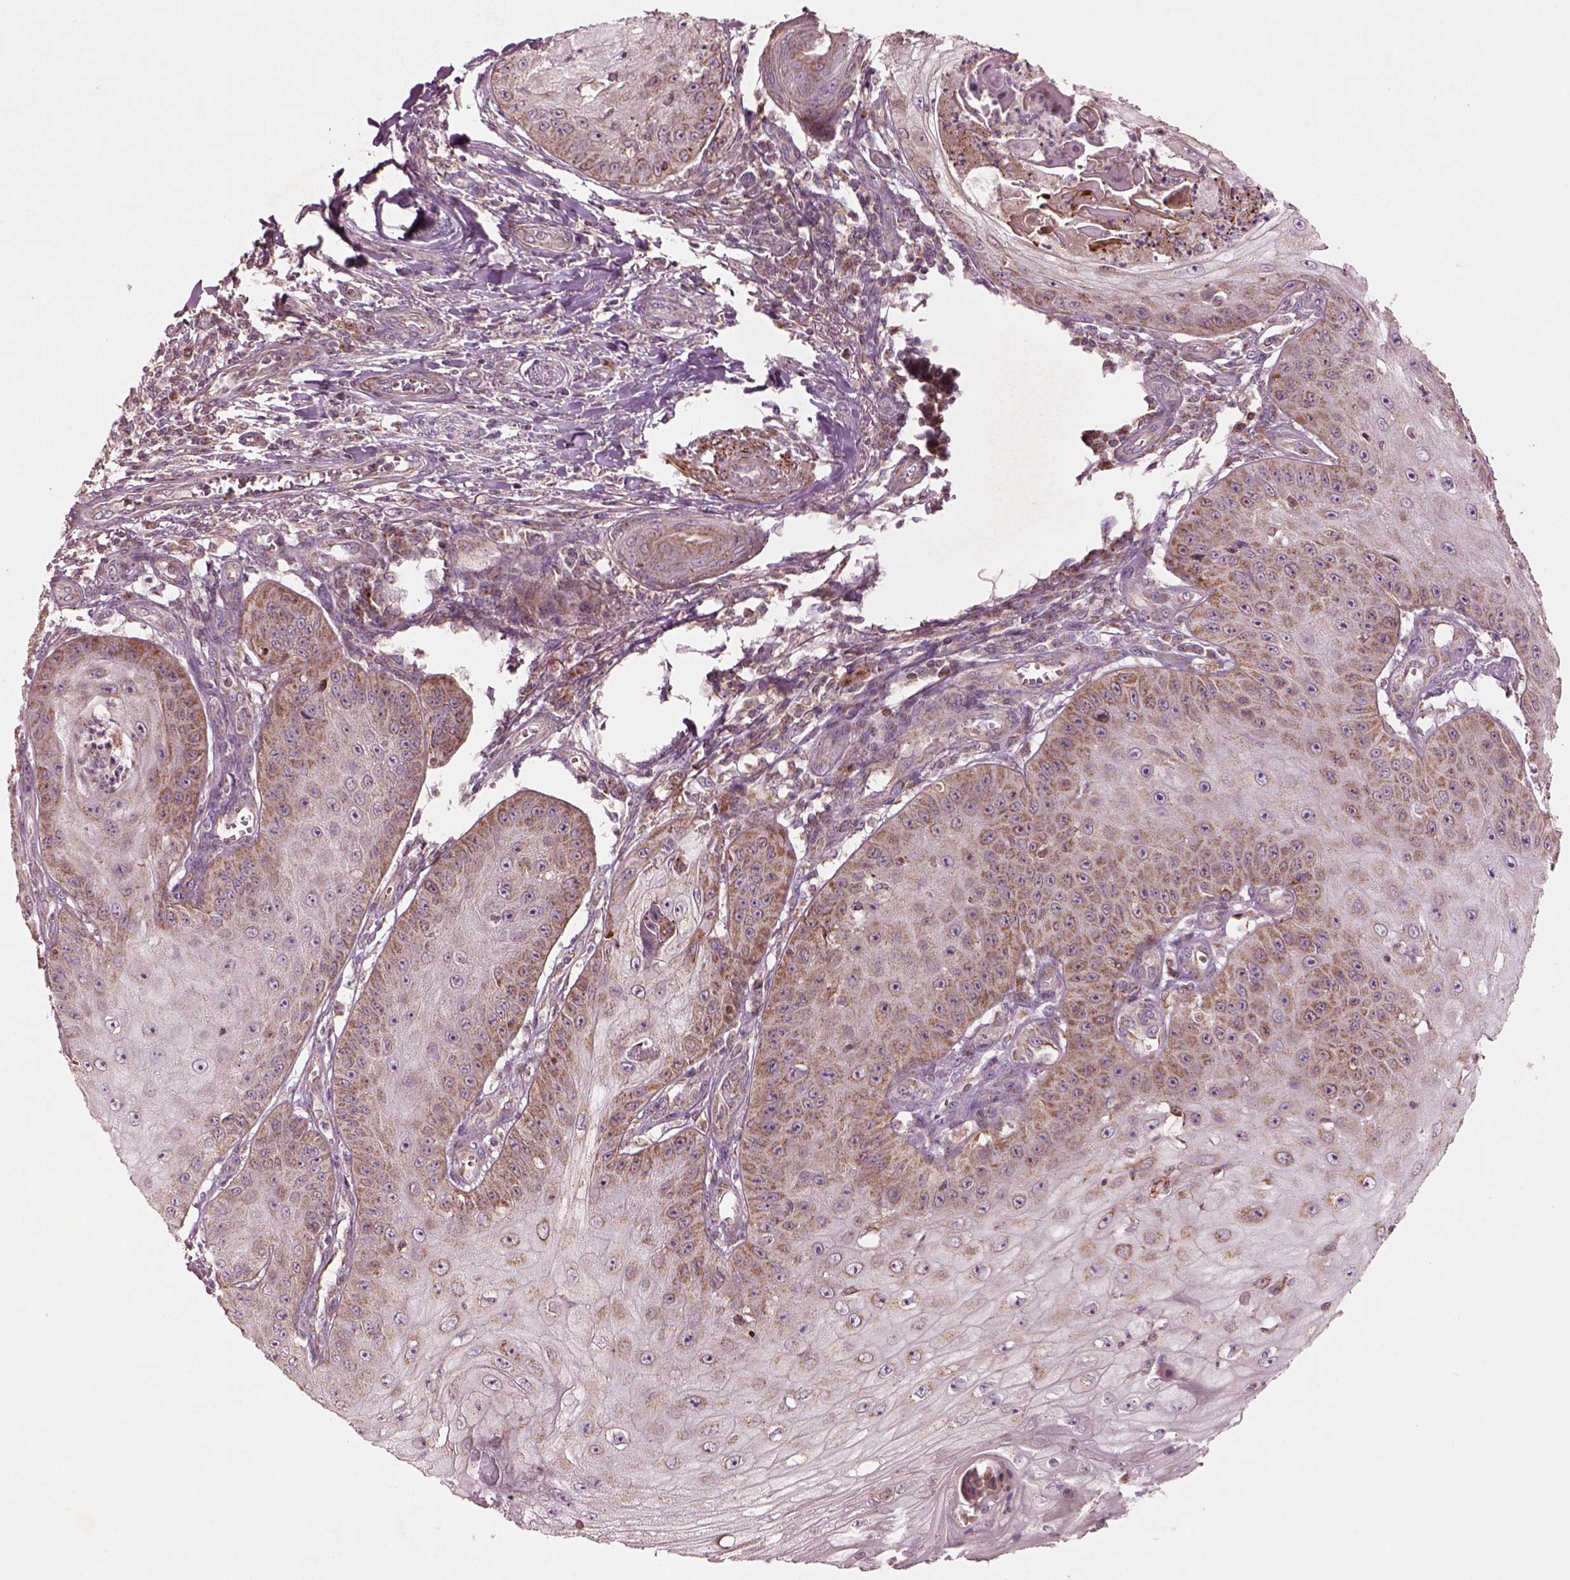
{"staining": {"intensity": "moderate", "quantity": ">75%", "location": "cytoplasmic/membranous"}, "tissue": "skin cancer", "cell_type": "Tumor cells", "image_type": "cancer", "snomed": [{"axis": "morphology", "description": "Squamous cell carcinoma, NOS"}, {"axis": "topography", "description": "Skin"}], "caption": "About >75% of tumor cells in human skin cancer (squamous cell carcinoma) show moderate cytoplasmic/membranous protein staining as visualized by brown immunohistochemical staining.", "gene": "SLC25A5", "patient": {"sex": "male", "age": 70}}